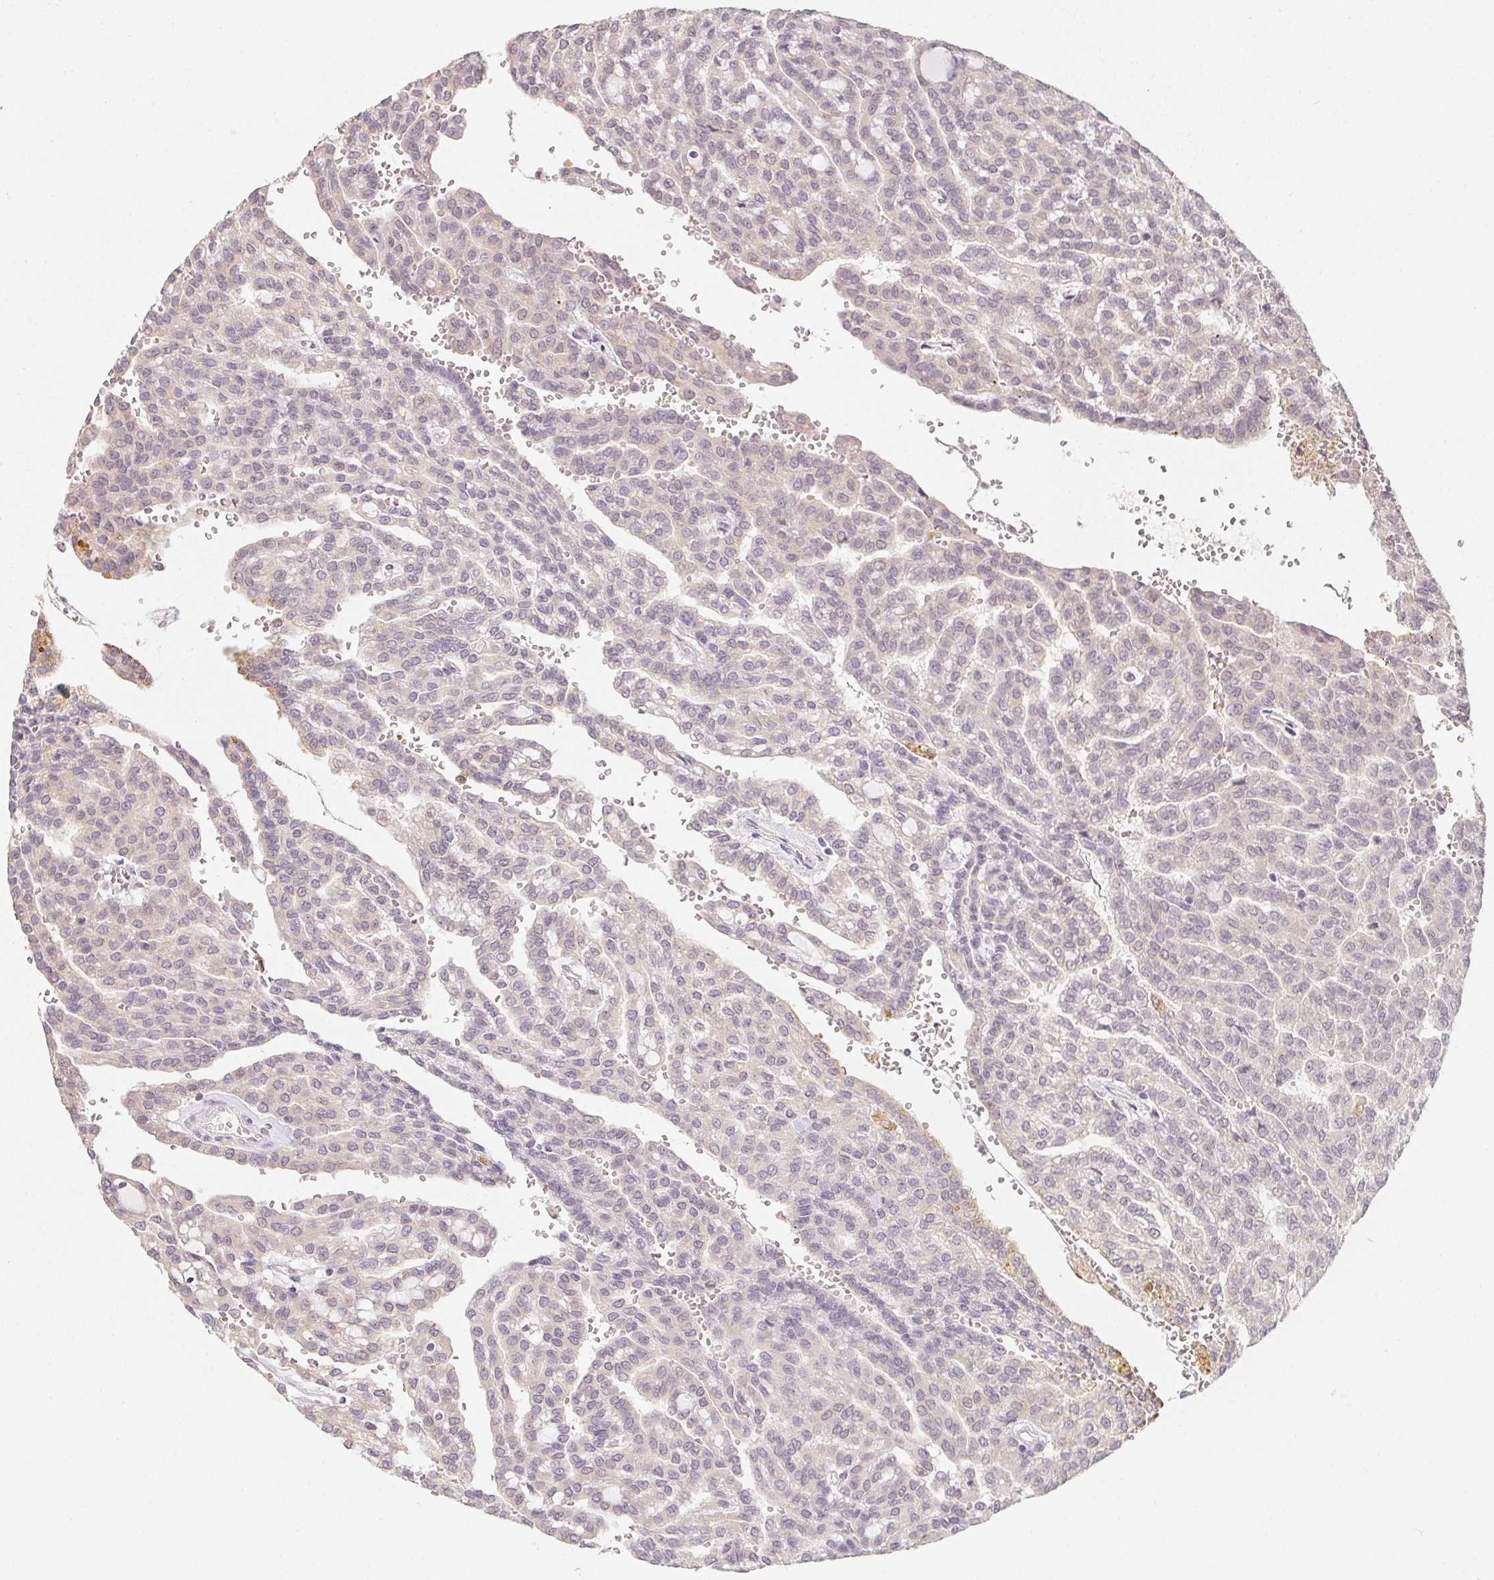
{"staining": {"intensity": "negative", "quantity": "none", "location": "none"}, "tissue": "renal cancer", "cell_type": "Tumor cells", "image_type": "cancer", "snomed": [{"axis": "morphology", "description": "Adenocarcinoma, NOS"}, {"axis": "topography", "description": "Kidney"}], "caption": "Adenocarcinoma (renal) stained for a protein using immunohistochemistry demonstrates no staining tumor cells.", "gene": "SOAT1", "patient": {"sex": "male", "age": 63}}